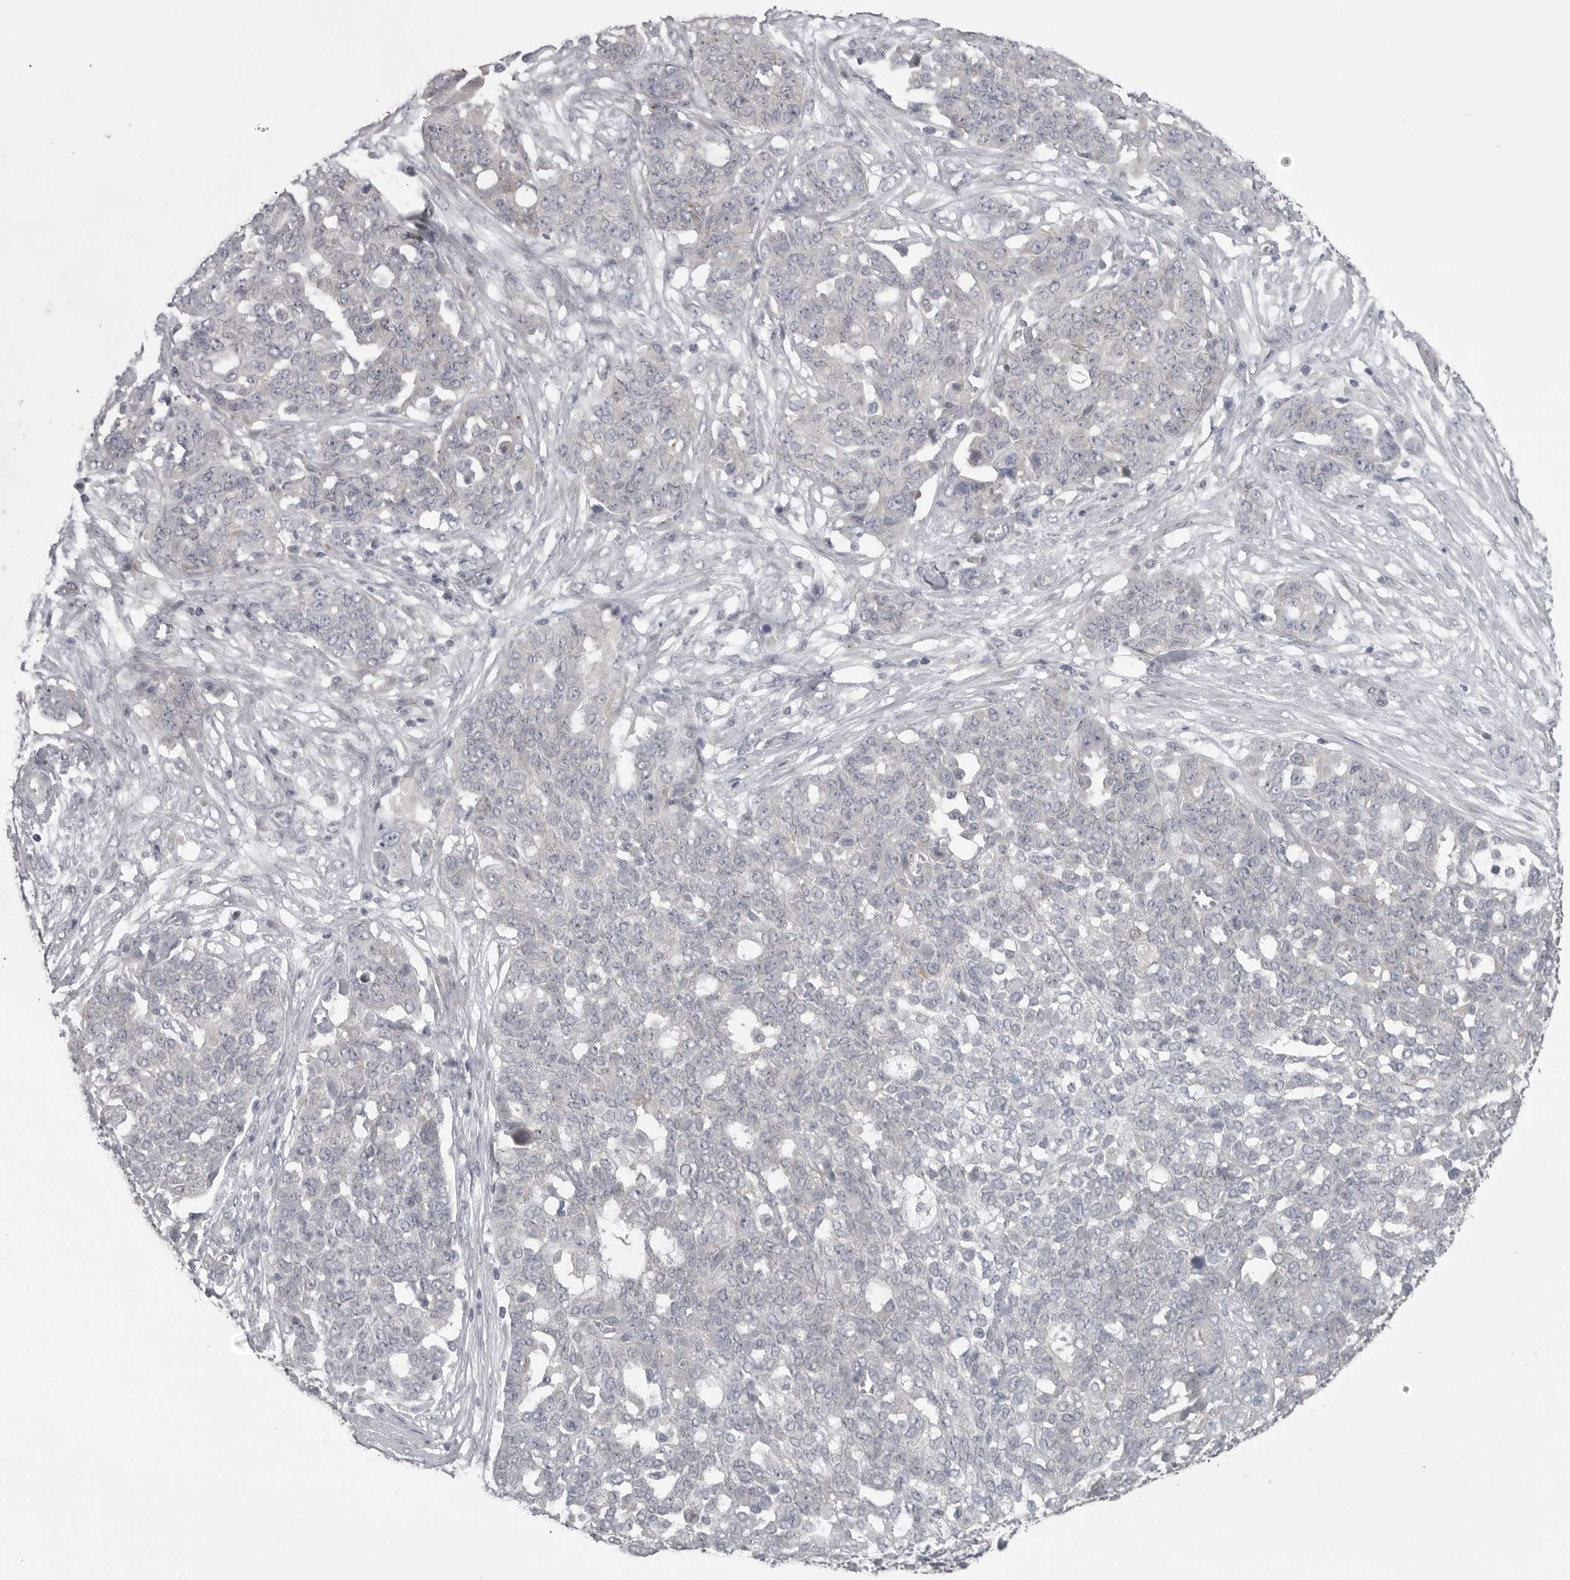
{"staining": {"intensity": "negative", "quantity": "none", "location": "none"}, "tissue": "ovarian cancer", "cell_type": "Tumor cells", "image_type": "cancer", "snomed": [{"axis": "morphology", "description": "Cystadenocarcinoma, serous, NOS"}, {"axis": "topography", "description": "Soft tissue"}, {"axis": "topography", "description": "Ovary"}], "caption": "Immunohistochemical staining of ovarian serous cystadenocarcinoma demonstrates no significant staining in tumor cells.", "gene": "PHF13", "patient": {"sex": "female", "age": 57}}